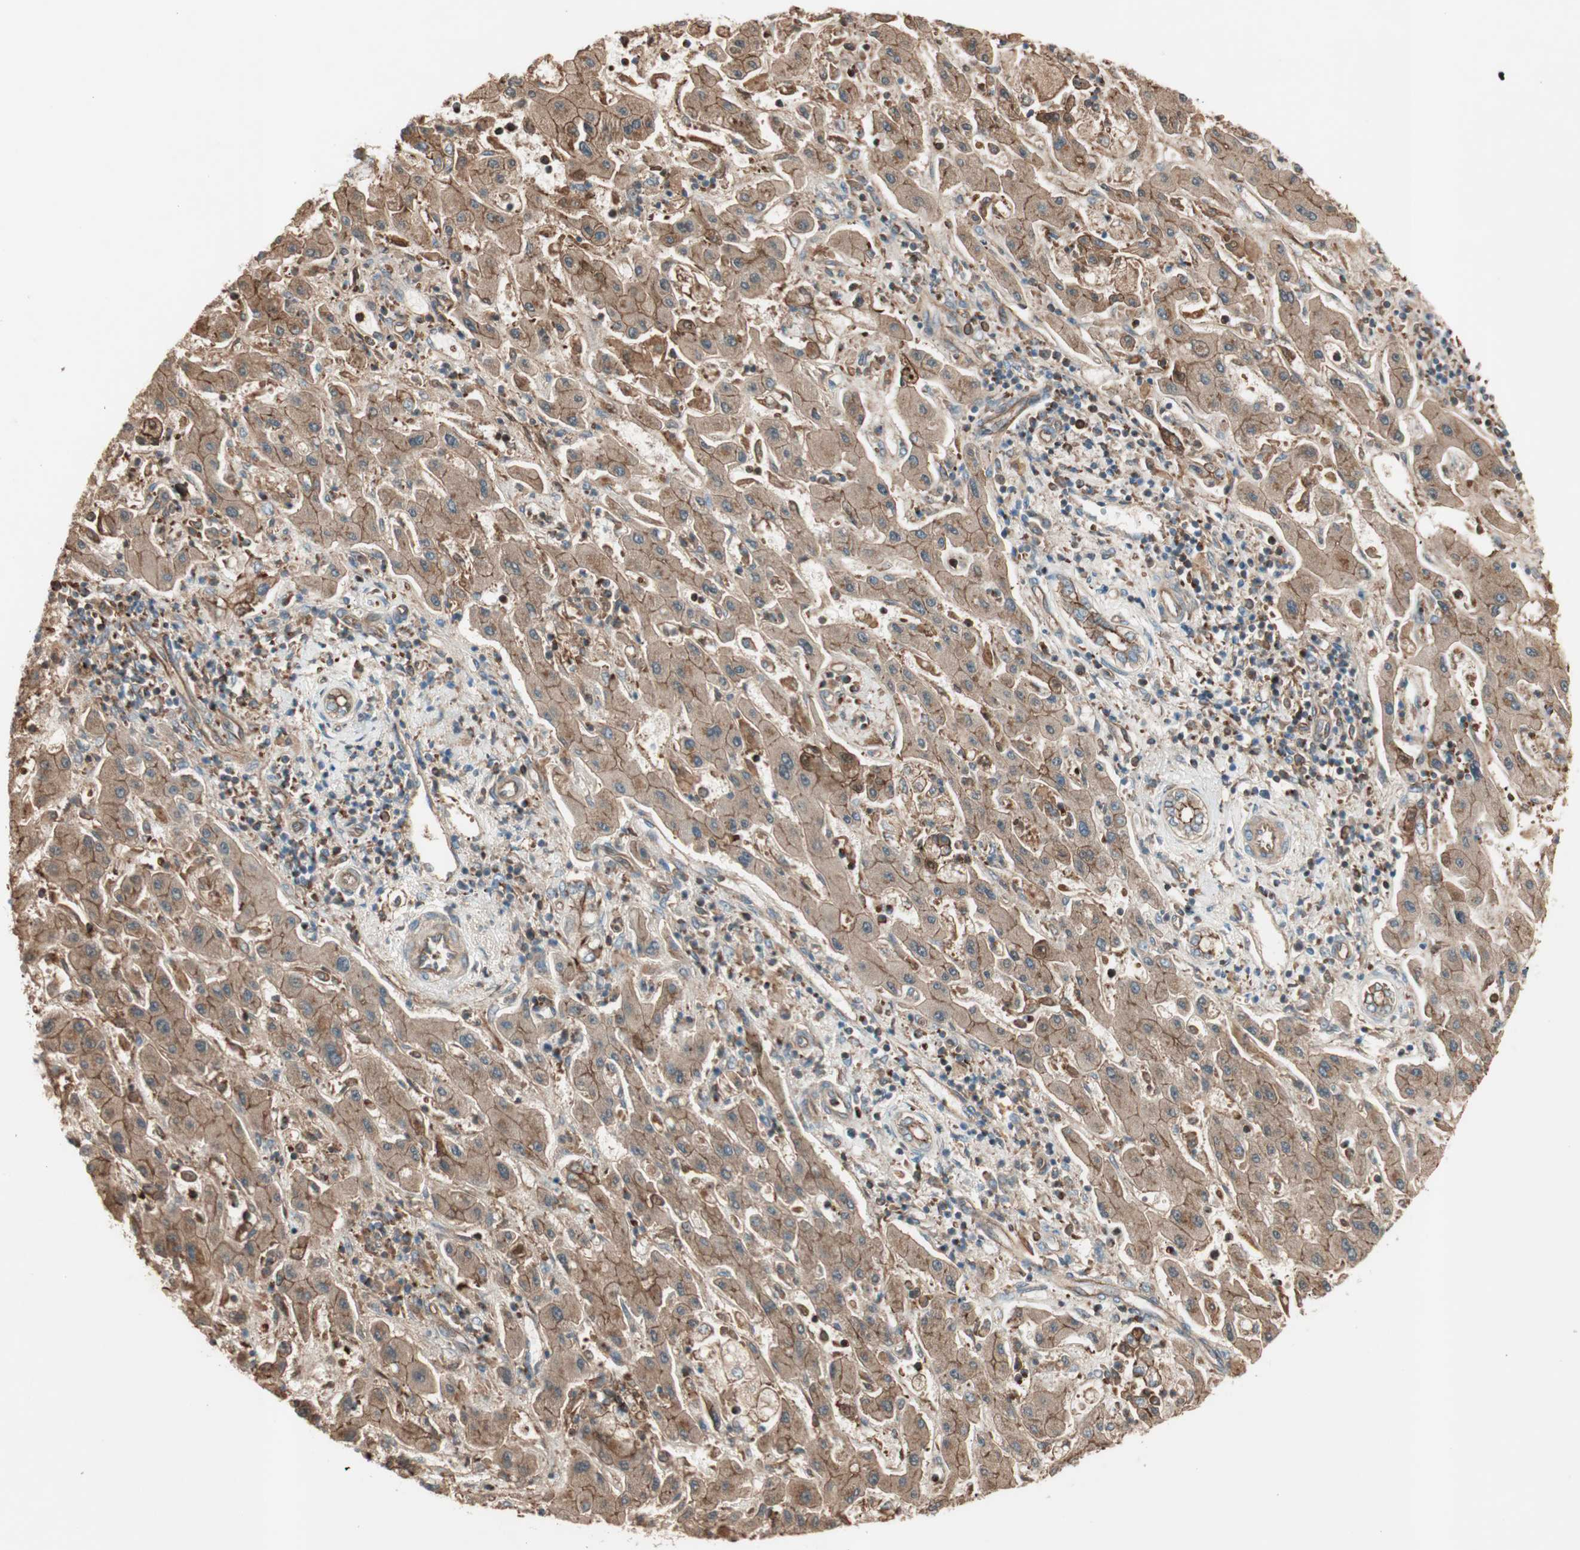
{"staining": {"intensity": "moderate", "quantity": ">75%", "location": "cytoplasmic/membranous"}, "tissue": "liver cancer", "cell_type": "Tumor cells", "image_type": "cancer", "snomed": [{"axis": "morphology", "description": "Cholangiocarcinoma"}, {"axis": "topography", "description": "Liver"}], "caption": "Protein expression analysis of human liver cancer (cholangiocarcinoma) reveals moderate cytoplasmic/membranous positivity in approximately >75% of tumor cells.", "gene": "TCP11L1", "patient": {"sex": "male", "age": 50}}